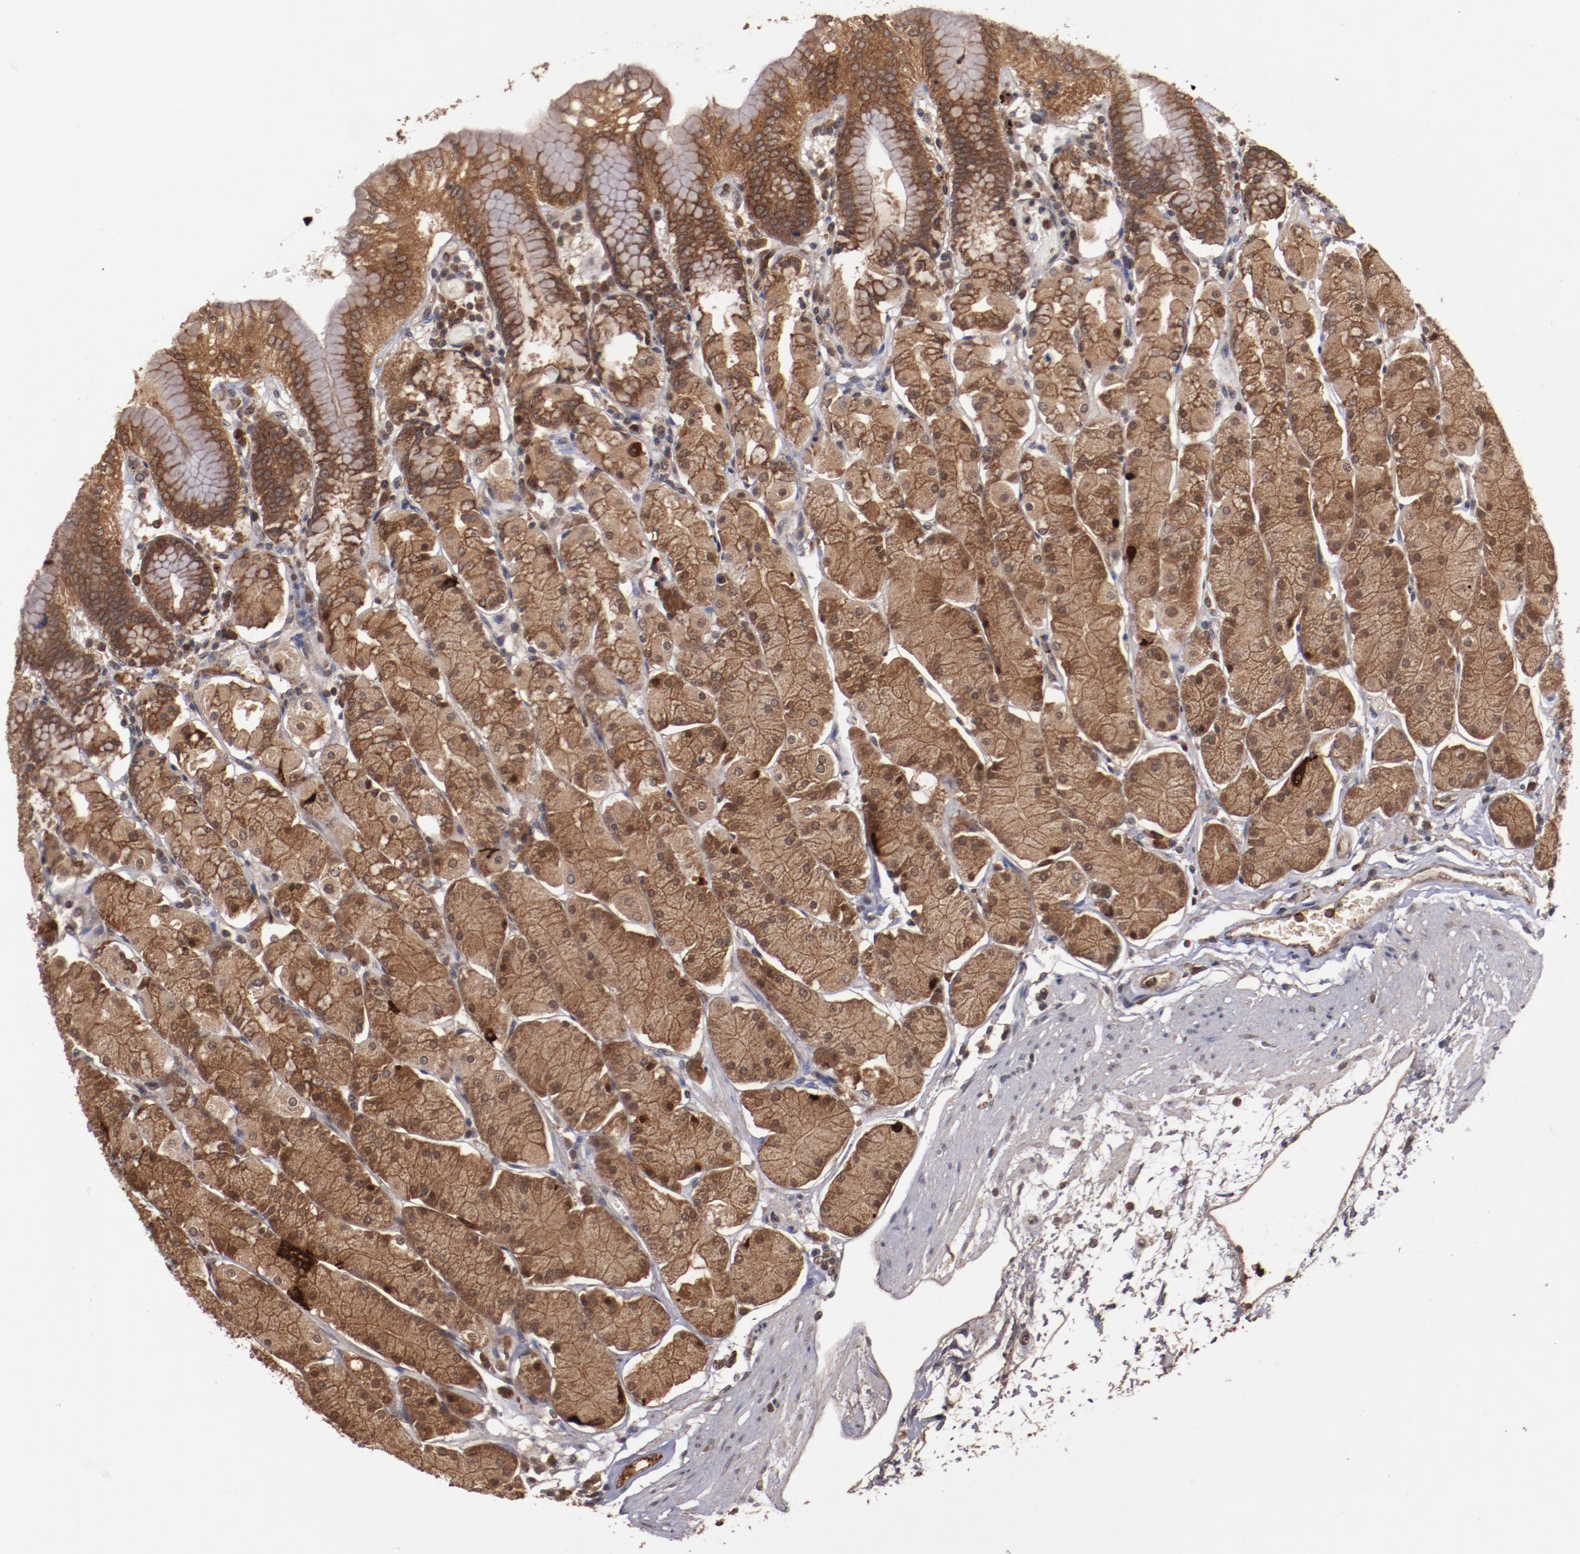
{"staining": {"intensity": "strong", "quantity": ">75%", "location": "cytoplasmic/membranous"}, "tissue": "stomach", "cell_type": "Glandular cells", "image_type": "normal", "snomed": [{"axis": "morphology", "description": "Normal tissue, NOS"}, {"axis": "topography", "description": "Stomach, upper"}, {"axis": "topography", "description": "Stomach"}], "caption": "Normal stomach was stained to show a protein in brown. There is high levels of strong cytoplasmic/membranous staining in approximately >75% of glandular cells. (brown staining indicates protein expression, while blue staining denotes nuclei).", "gene": "TENM1", "patient": {"sex": "male", "age": 76}}